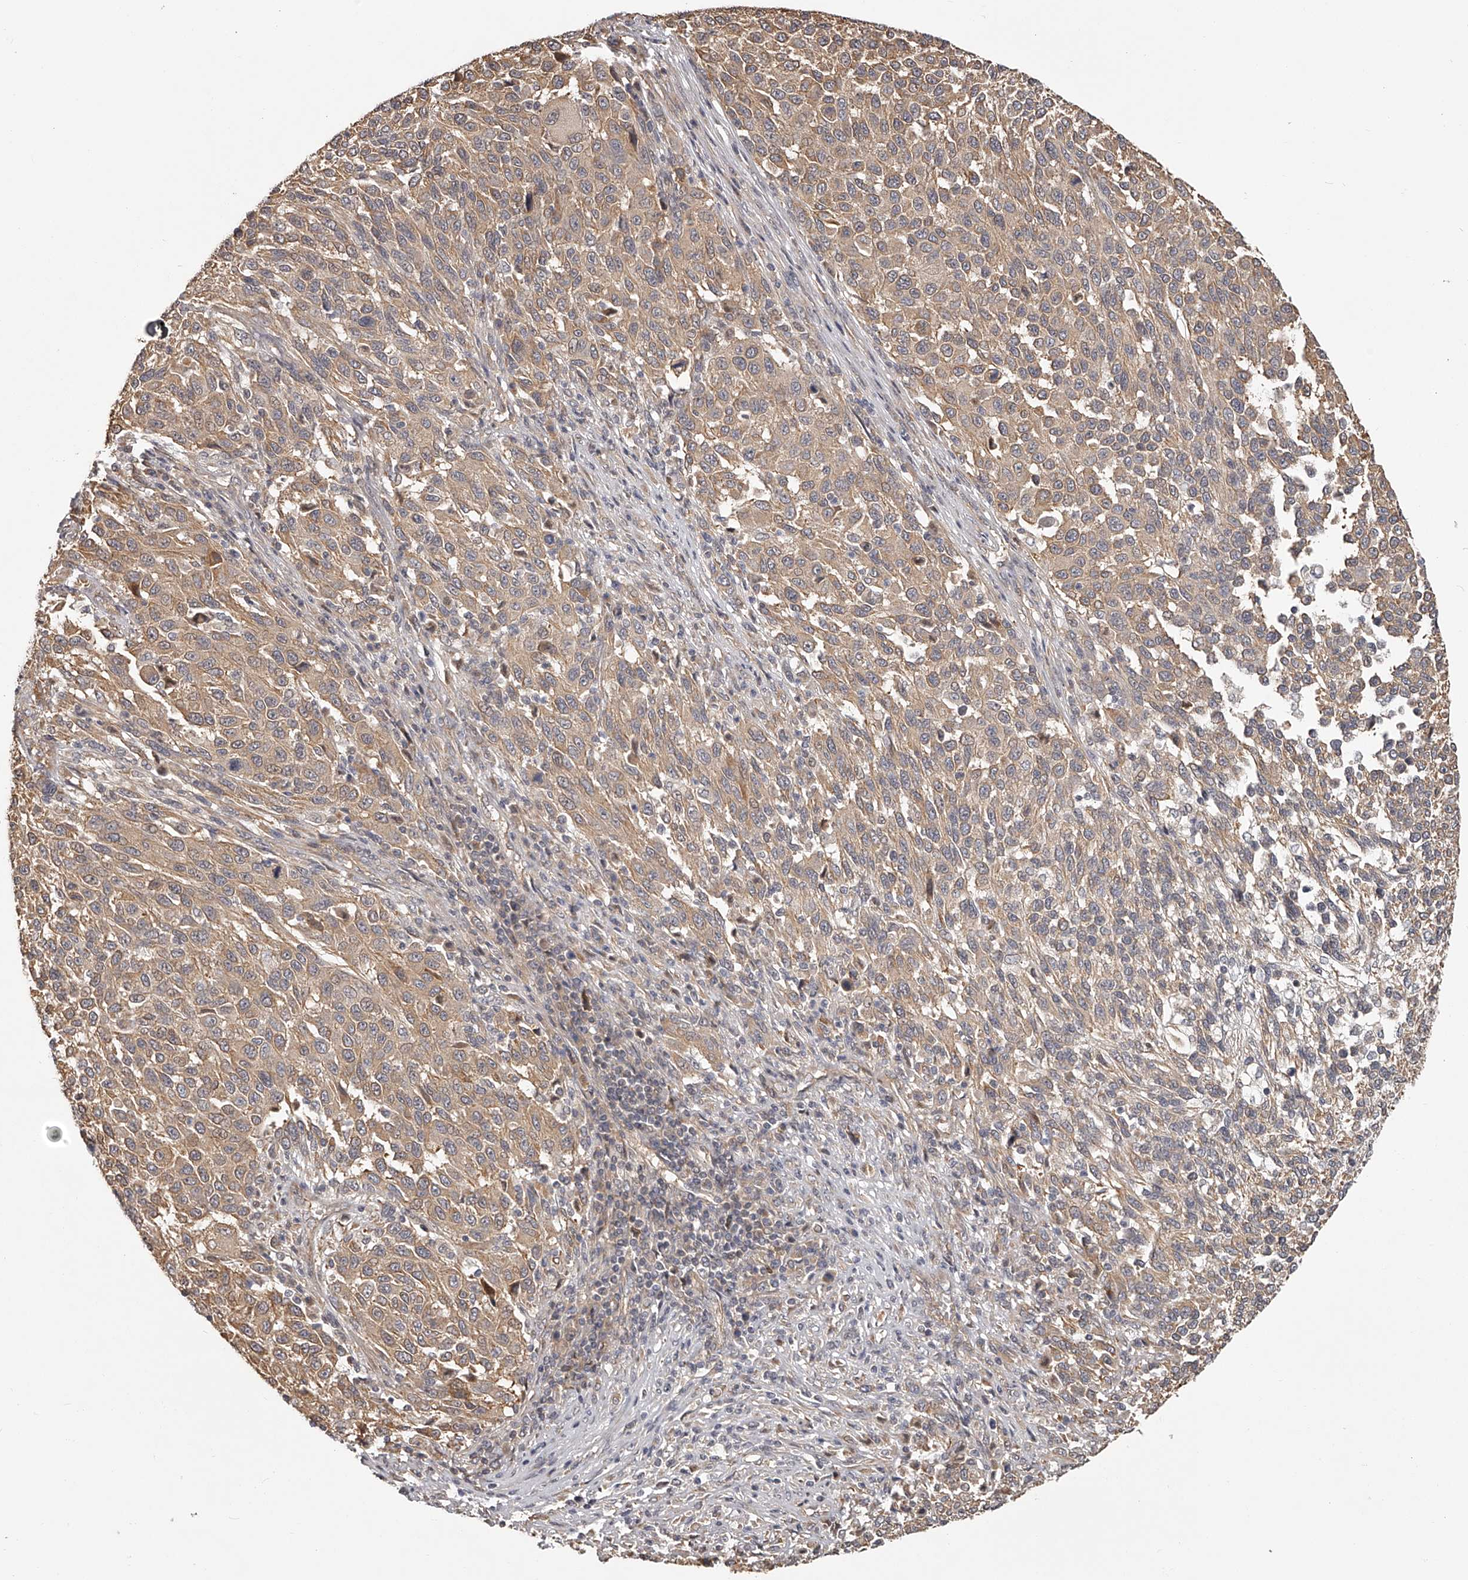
{"staining": {"intensity": "moderate", "quantity": ">75%", "location": "cytoplasmic/membranous"}, "tissue": "melanoma", "cell_type": "Tumor cells", "image_type": "cancer", "snomed": [{"axis": "morphology", "description": "Malignant melanoma, Metastatic site"}, {"axis": "topography", "description": "Lymph node"}], "caption": "Immunohistochemical staining of human malignant melanoma (metastatic site) demonstrates medium levels of moderate cytoplasmic/membranous expression in approximately >75% of tumor cells. (brown staining indicates protein expression, while blue staining denotes nuclei).", "gene": "ZNF582", "patient": {"sex": "male", "age": 61}}